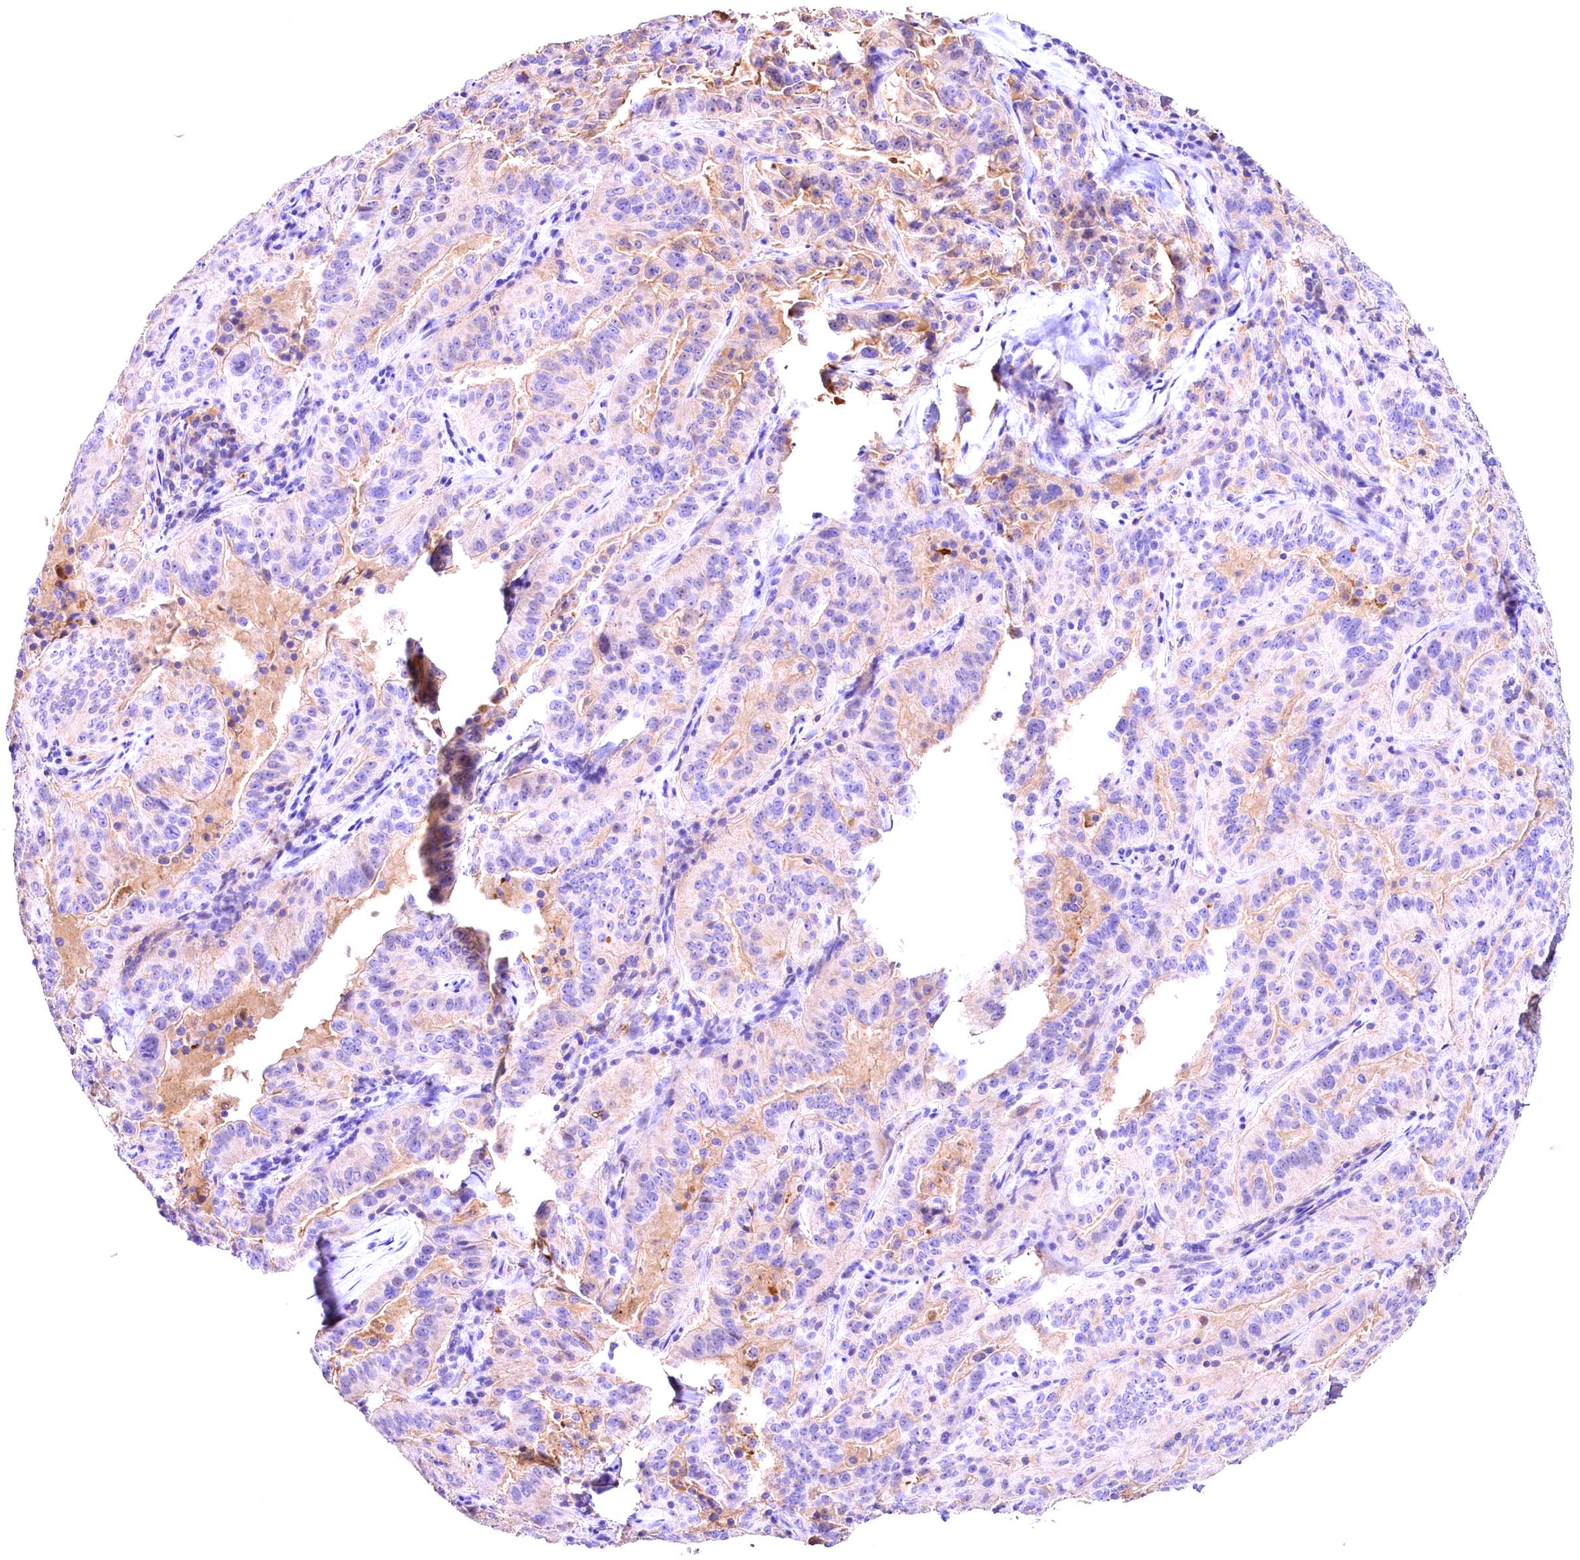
{"staining": {"intensity": "weak", "quantity": "<25%", "location": "cytoplasmic/membranous"}, "tissue": "pancreatic cancer", "cell_type": "Tumor cells", "image_type": "cancer", "snomed": [{"axis": "morphology", "description": "Adenocarcinoma, NOS"}, {"axis": "topography", "description": "Pancreas"}], "caption": "DAB (3,3'-diaminobenzidine) immunohistochemical staining of pancreatic cancer reveals no significant expression in tumor cells.", "gene": "ARMC6", "patient": {"sex": "male", "age": 63}}